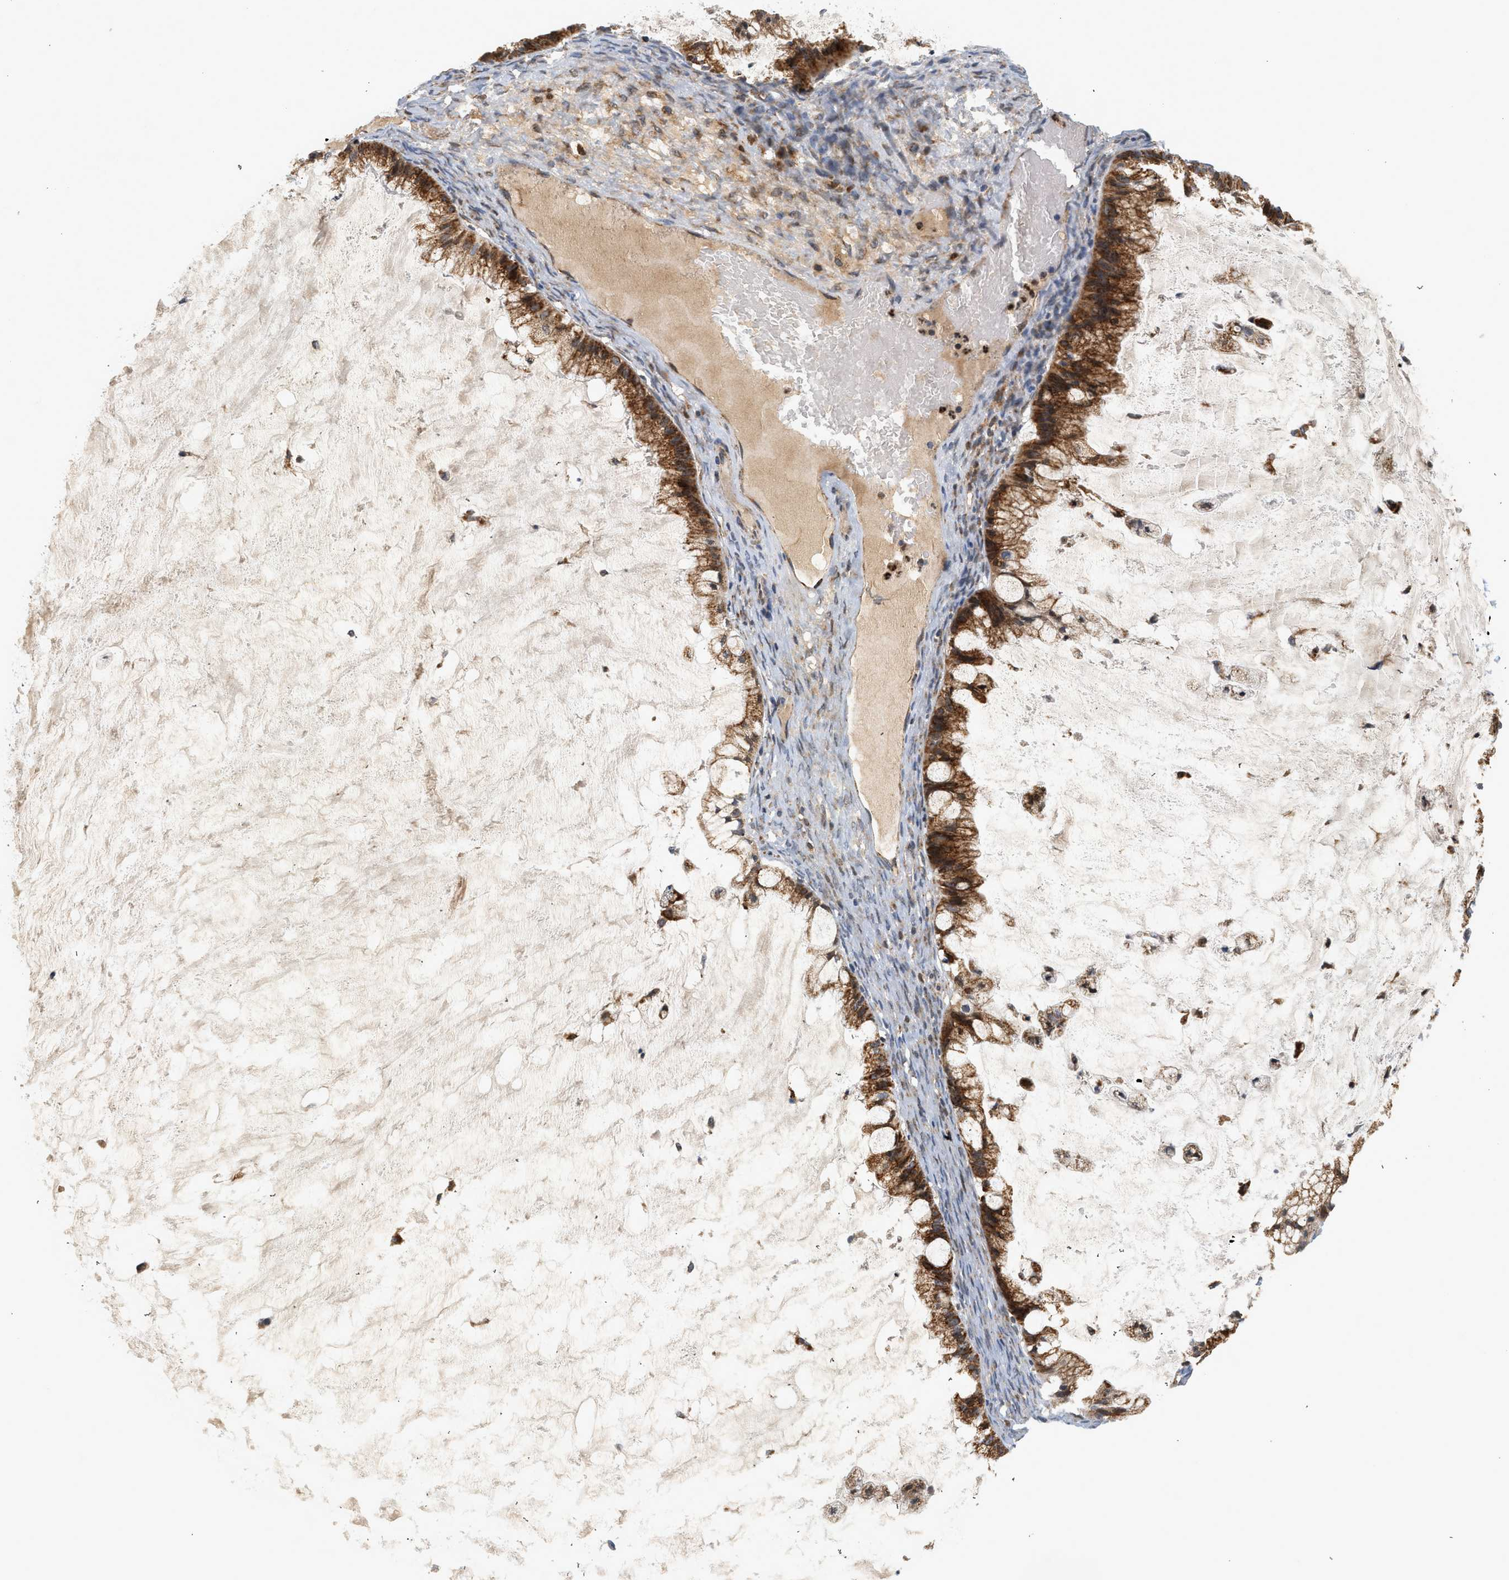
{"staining": {"intensity": "strong", "quantity": ">75%", "location": "cytoplasmic/membranous"}, "tissue": "ovarian cancer", "cell_type": "Tumor cells", "image_type": "cancer", "snomed": [{"axis": "morphology", "description": "Cystadenocarcinoma, mucinous, NOS"}, {"axis": "topography", "description": "Ovary"}], "caption": "Immunohistochemical staining of human ovarian cancer demonstrates high levels of strong cytoplasmic/membranous expression in about >75% of tumor cells.", "gene": "MCU", "patient": {"sex": "female", "age": 57}}